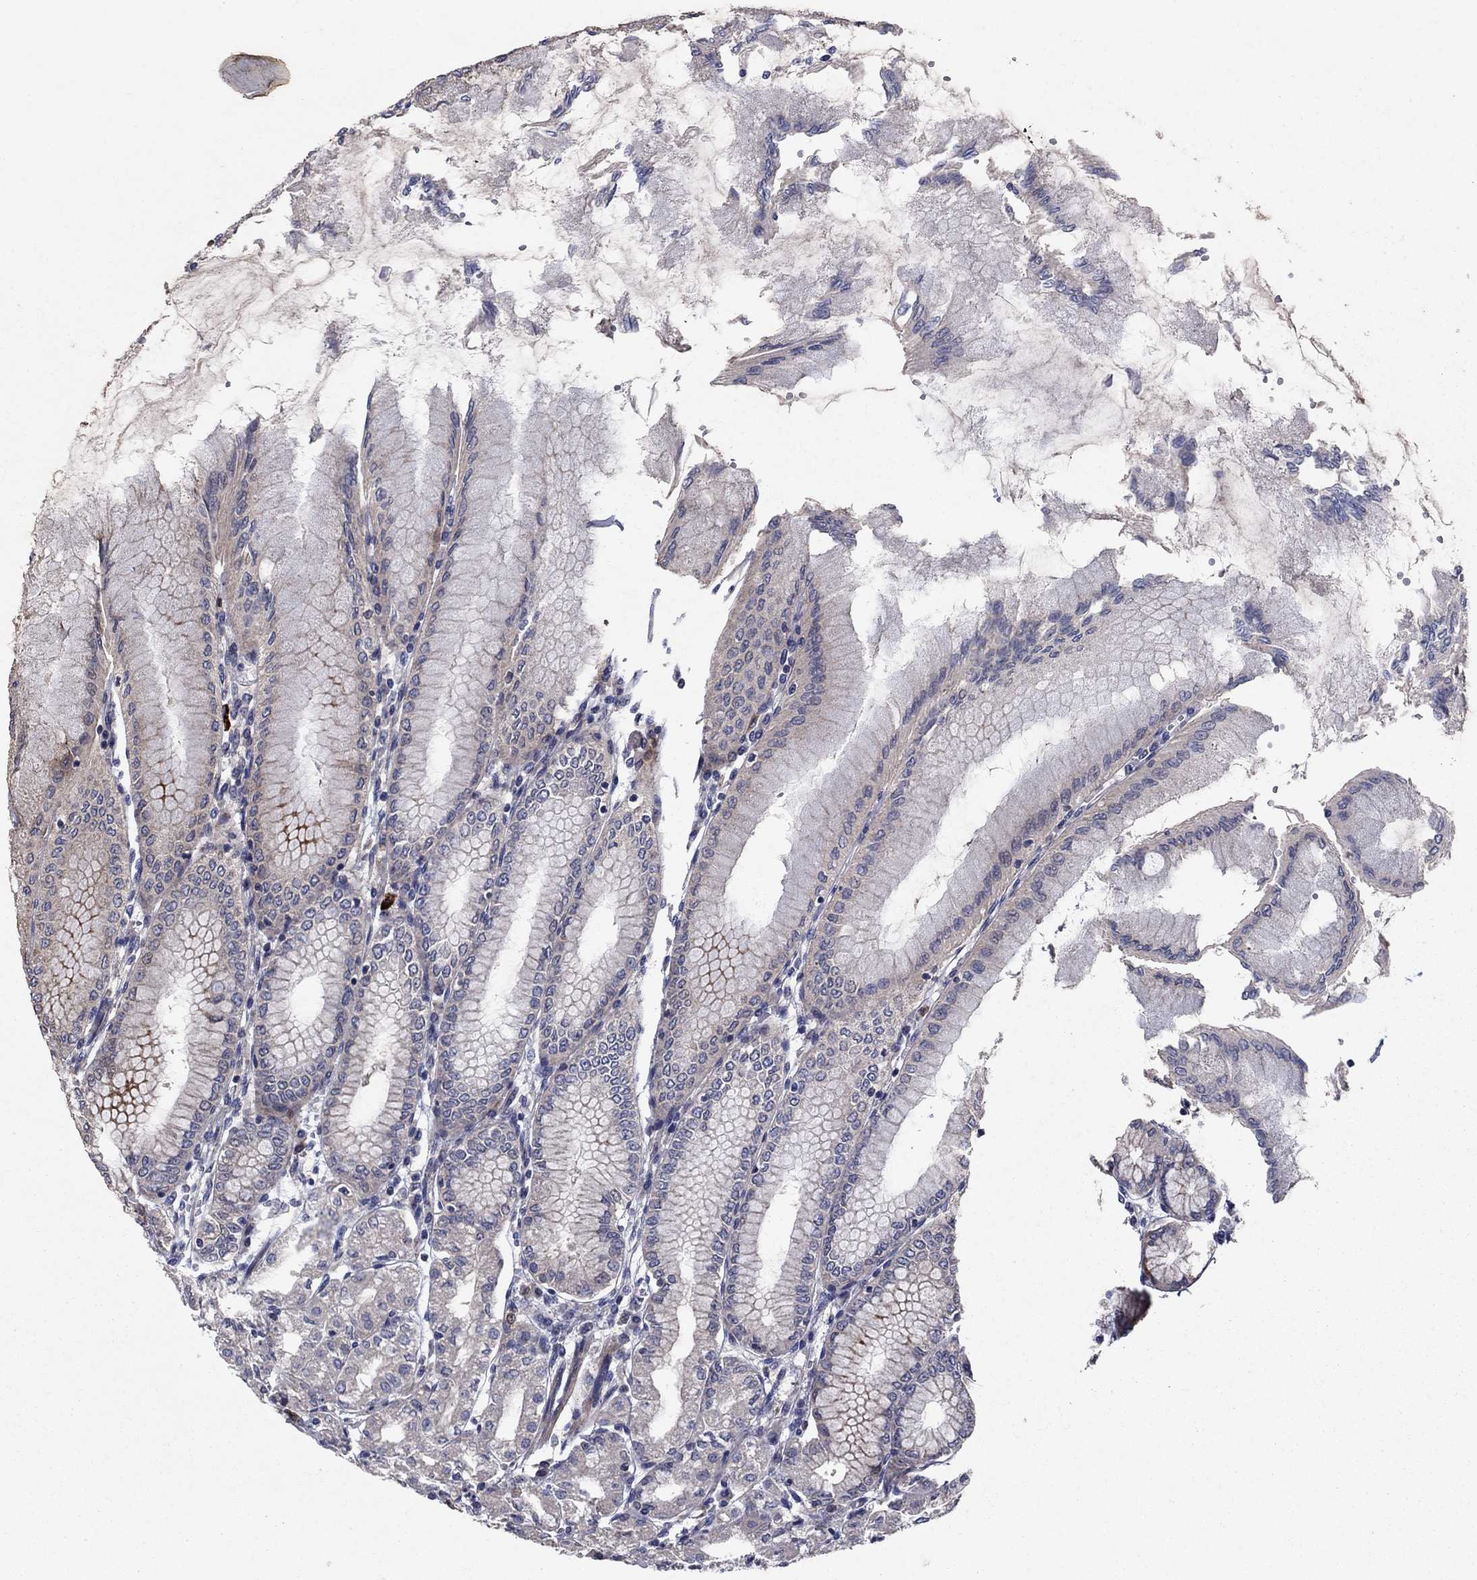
{"staining": {"intensity": "strong", "quantity": "<25%", "location": "cytoplasmic/membranous"}, "tissue": "stomach", "cell_type": "Glandular cells", "image_type": "normal", "snomed": [{"axis": "morphology", "description": "Normal tissue, NOS"}, {"axis": "topography", "description": "Skeletal muscle"}, {"axis": "topography", "description": "Stomach"}], "caption": "Benign stomach shows strong cytoplasmic/membranous staining in approximately <25% of glandular cells (Stains: DAB in brown, nuclei in blue, Microscopy: brightfield microscopy at high magnification)..", "gene": "MSRB1", "patient": {"sex": "female", "age": 57}}